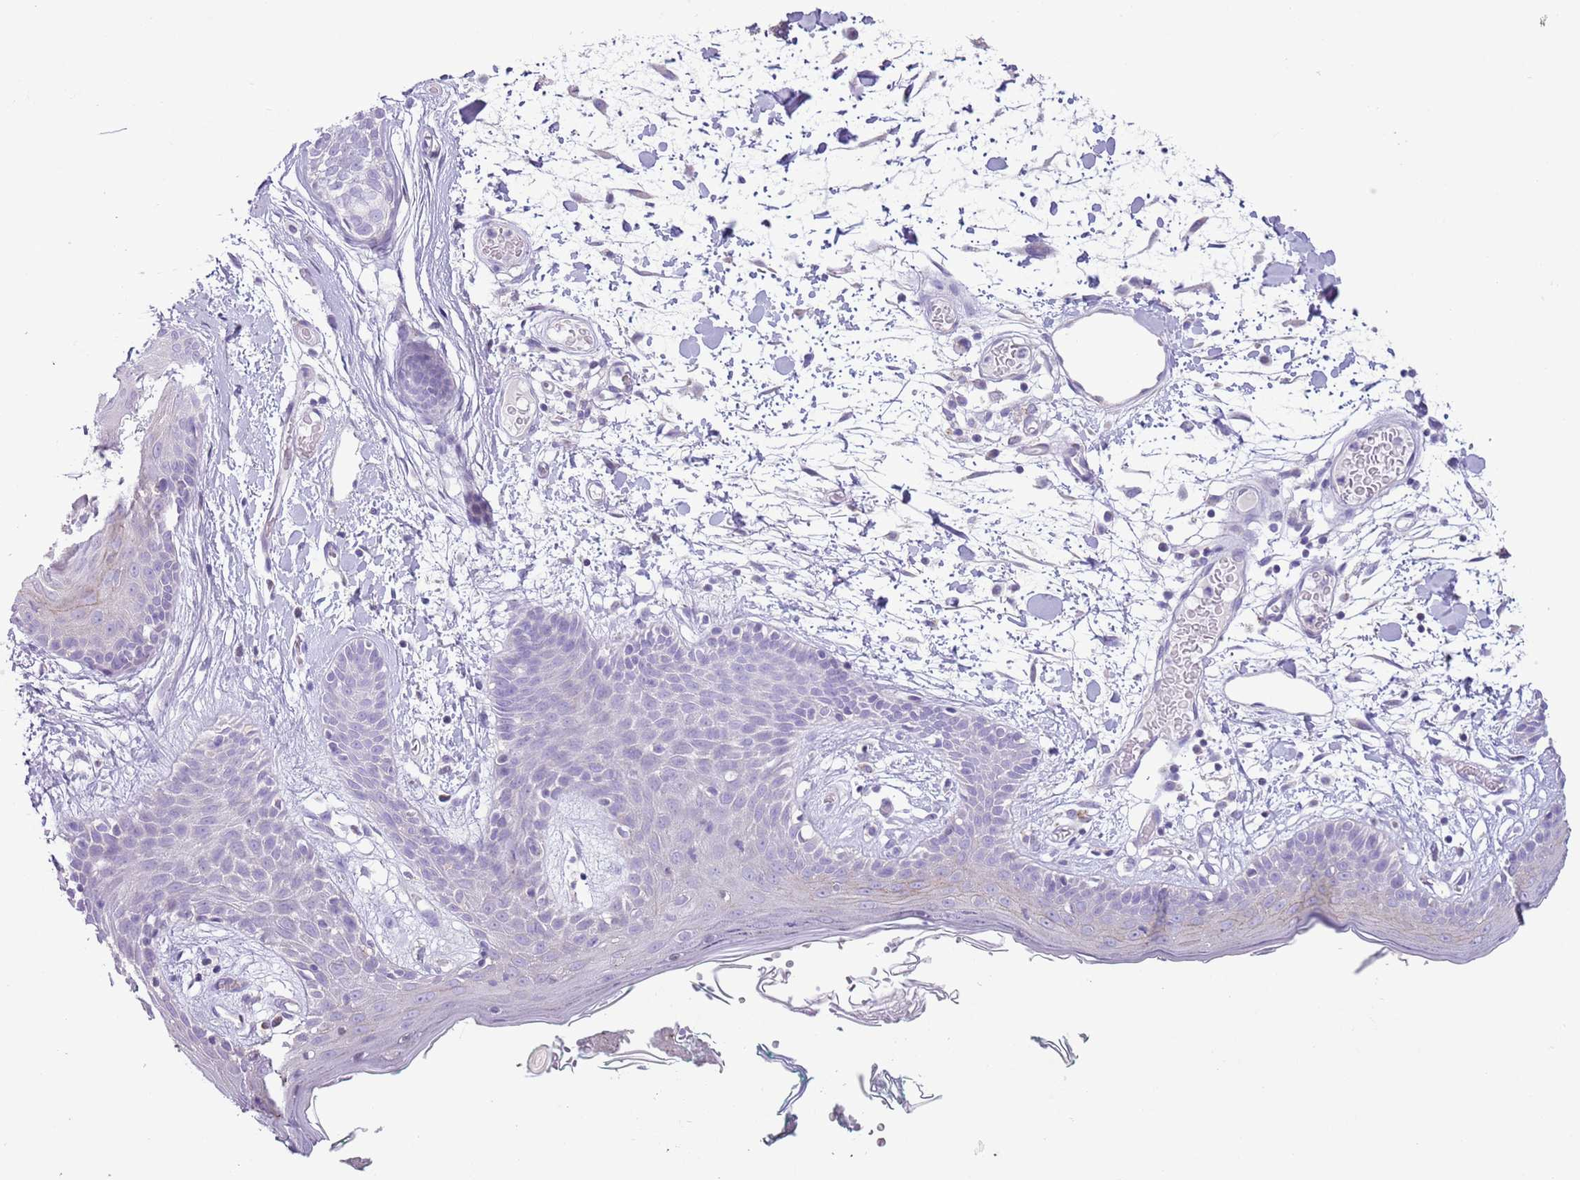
{"staining": {"intensity": "negative", "quantity": "none", "location": "none"}, "tissue": "skin", "cell_type": "Fibroblasts", "image_type": "normal", "snomed": [{"axis": "morphology", "description": "Normal tissue, NOS"}, {"axis": "topography", "description": "Skin"}], "caption": "This is an IHC micrograph of unremarkable human skin. There is no positivity in fibroblasts.", "gene": "ZNF697", "patient": {"sex": "male", "age": 79}}